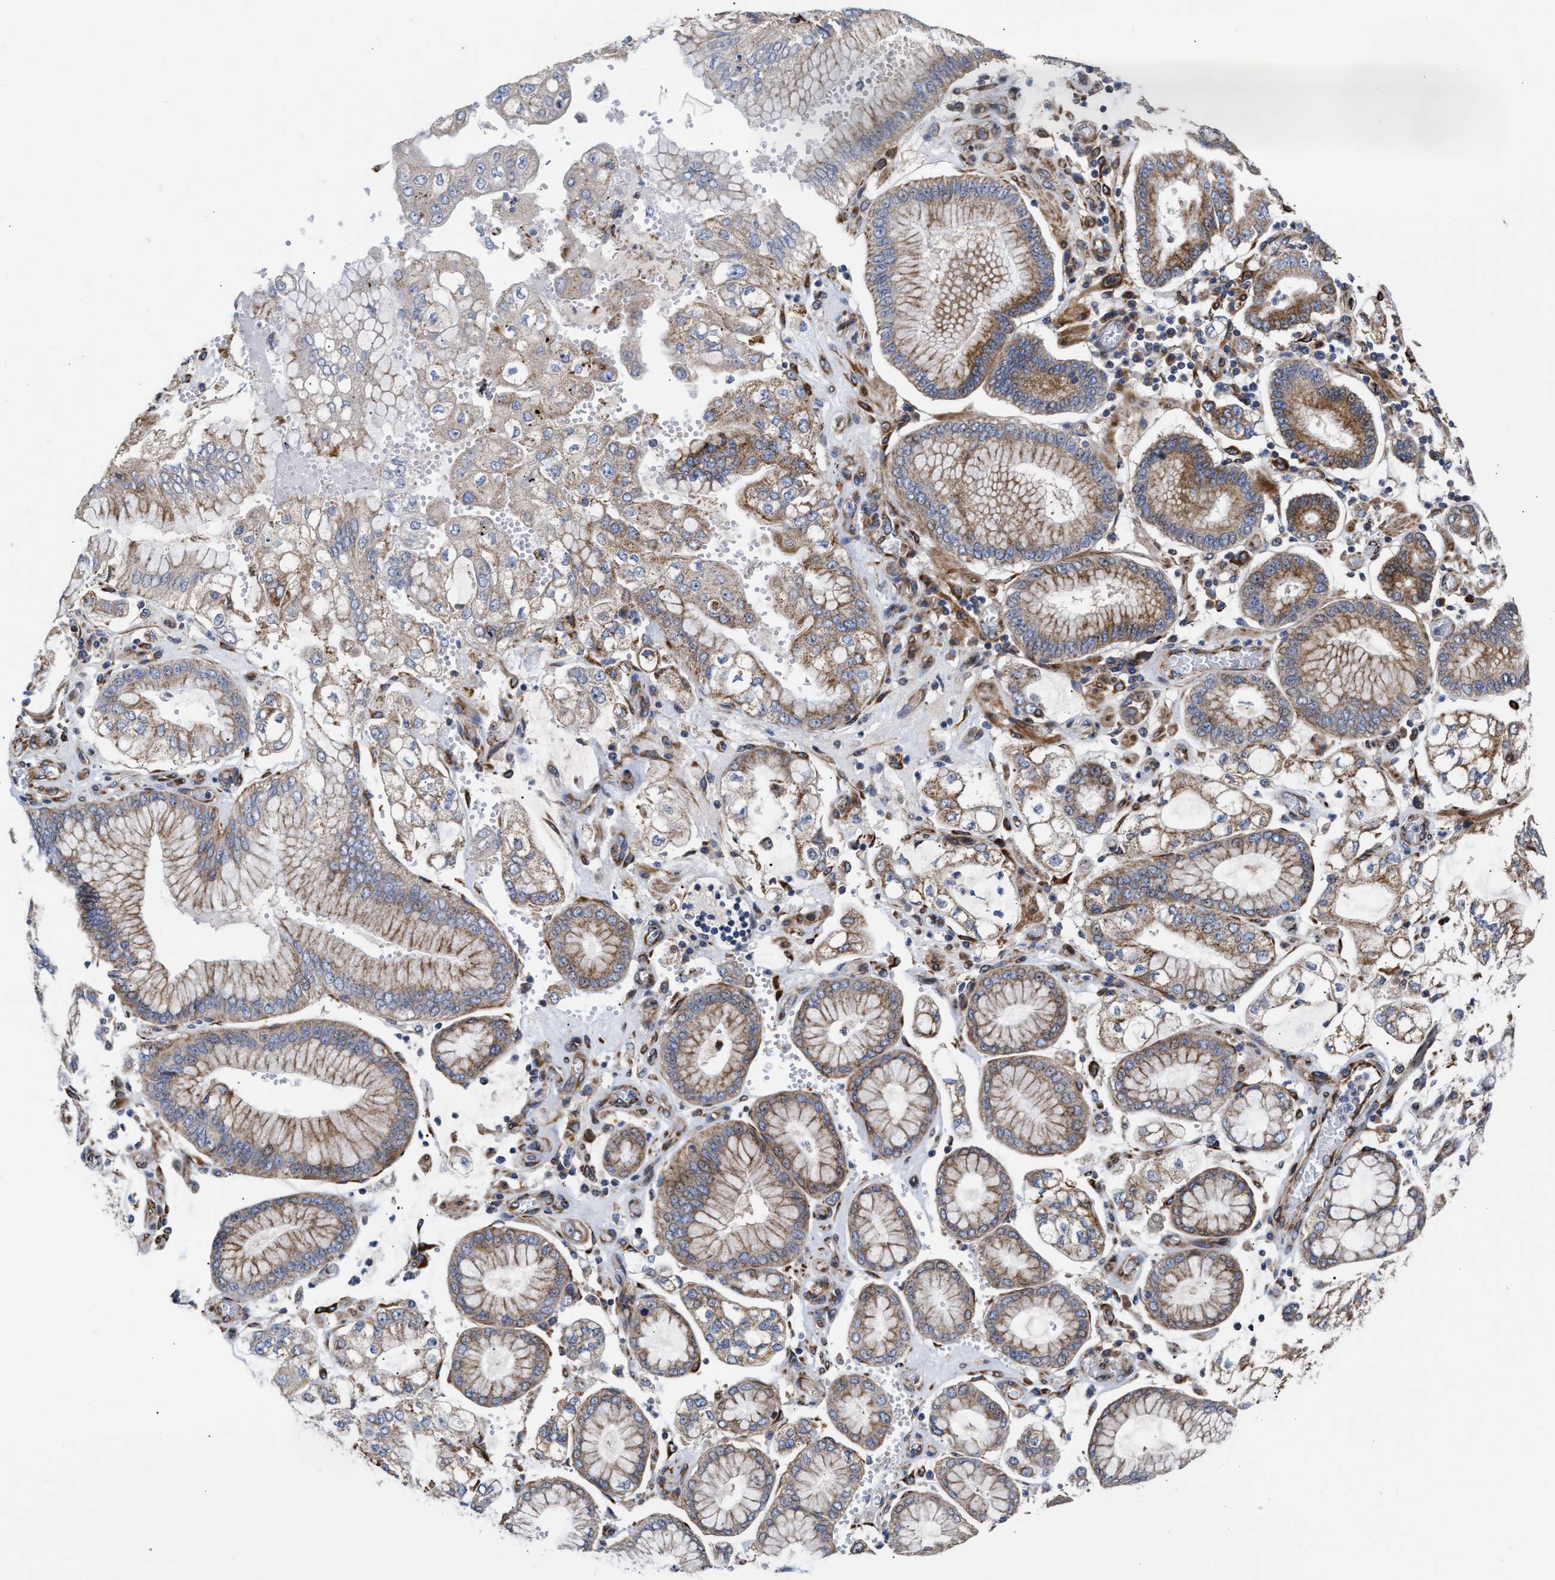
{"staining": {"intensity": "weak", "quantity": "25%-75%", "location": "cytoplasmic/membranous"}, "tissue": "stomach cancer", "cell_type": "Tumor cells", "image_type": "cancer", "snomed": [{"axis": "morphology", "description": "Adenocarcinoma, NOS"}, {"axis": "topography", "description": "Stomach"}], "caption": "This image exhibits immunohistochemistry staining of adenocarcinoma (stomach), with low weak cytoplasmic/membranous positivity in approximately 25%-75% of tumor cells.", "gene": "MALSU1", "patient": {"sex": "male", "age": 76}}